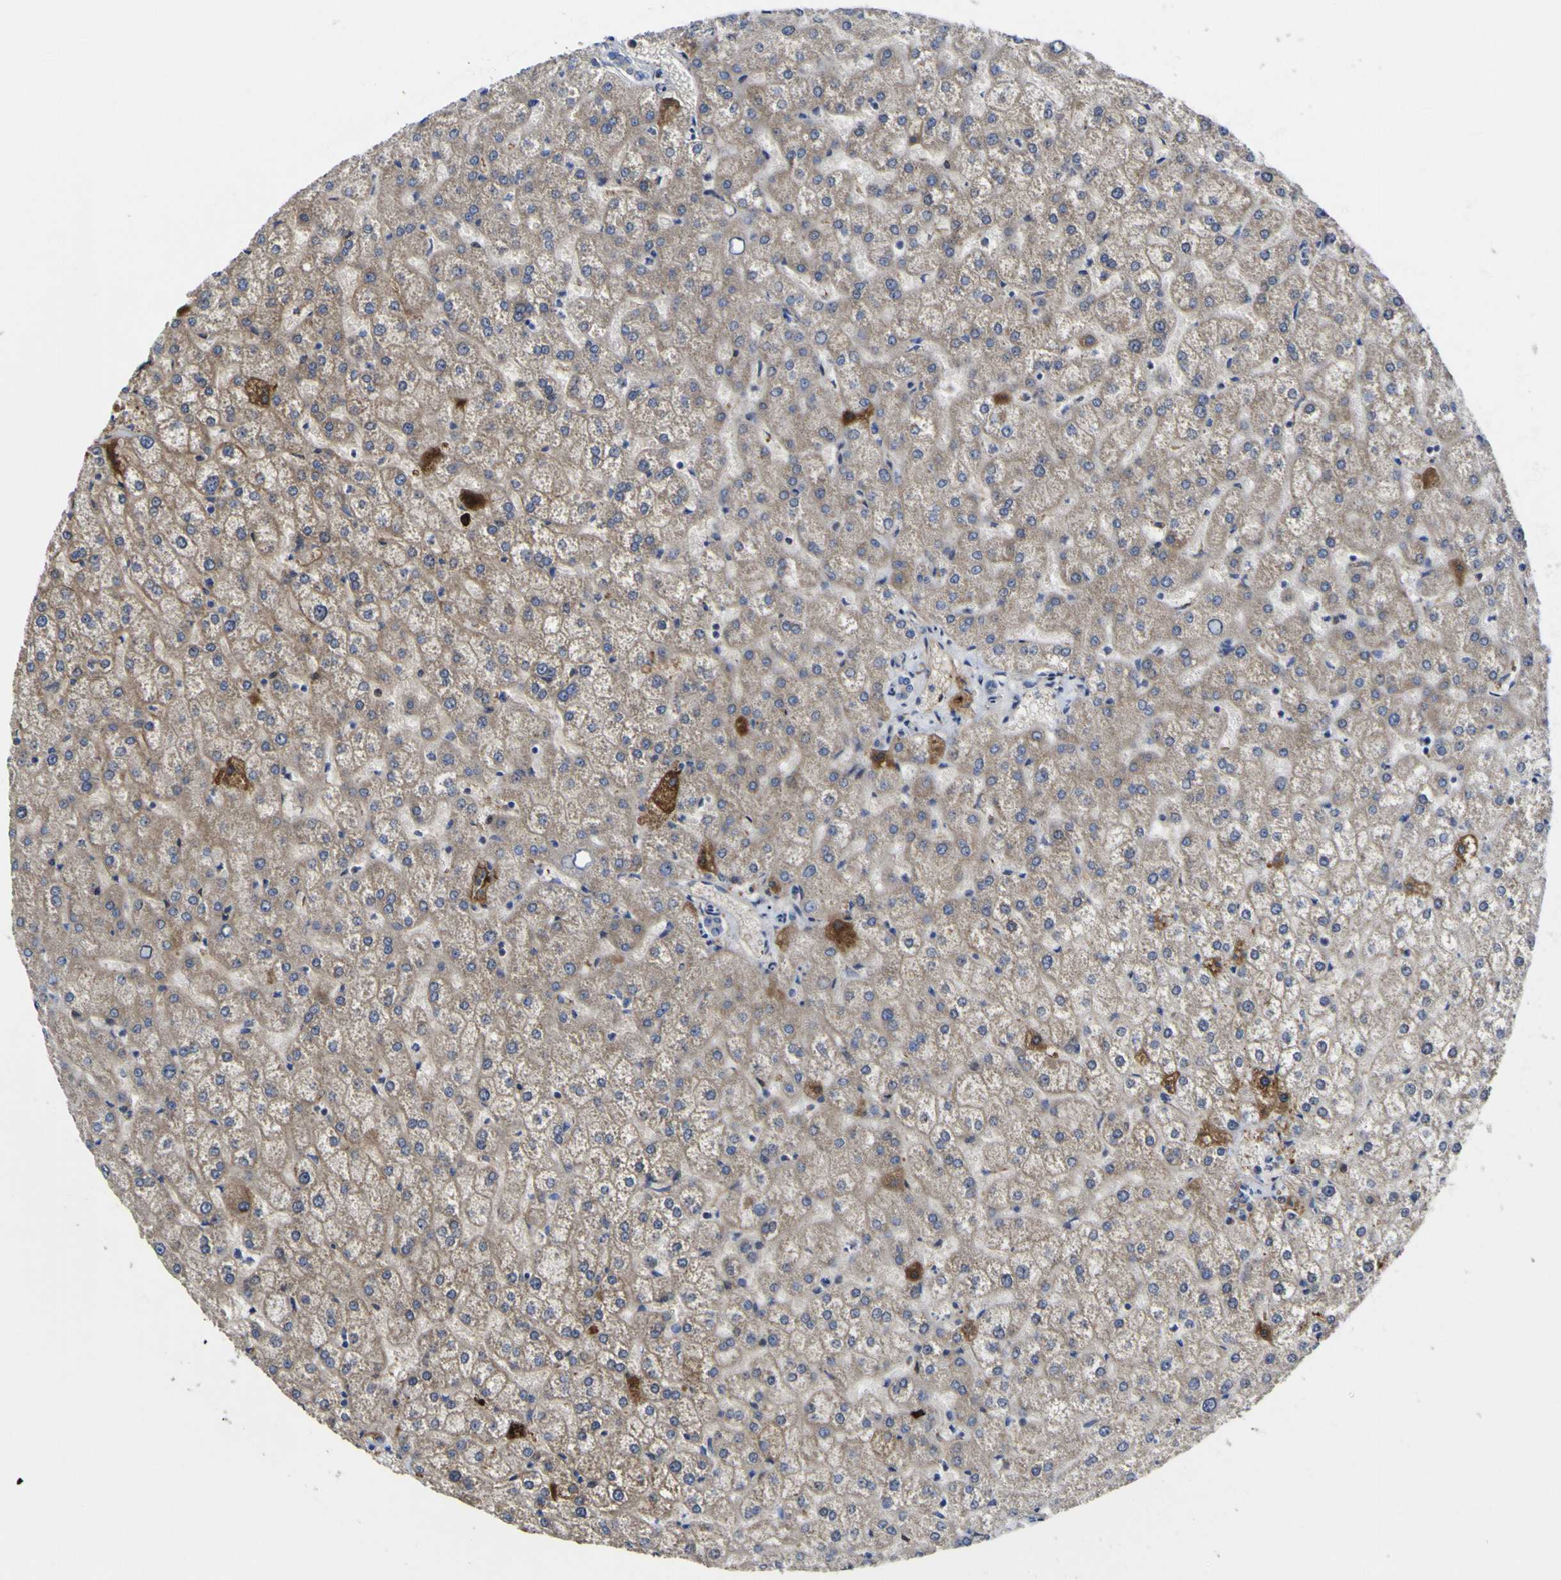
{"staining": {"intensity": "moderate", "quantity": ">75%", "location": "cytoplasmic/membranous"}, "tissue": "liver", "cell_type": "Cholangiocytes", "image_type": "normal", "snomed": [{"axis": "morphology", "description": "Normal tissue, NOS"}, {"axis": "topography", "description": "Liver"}], "caption": "A brown stain highlights moderate cytoplasmic/membranous staining of a protein in cholangiocytes of normal liver.", "gene": "CCDC90B", "patient": {"sex": "female", "age": 32}}